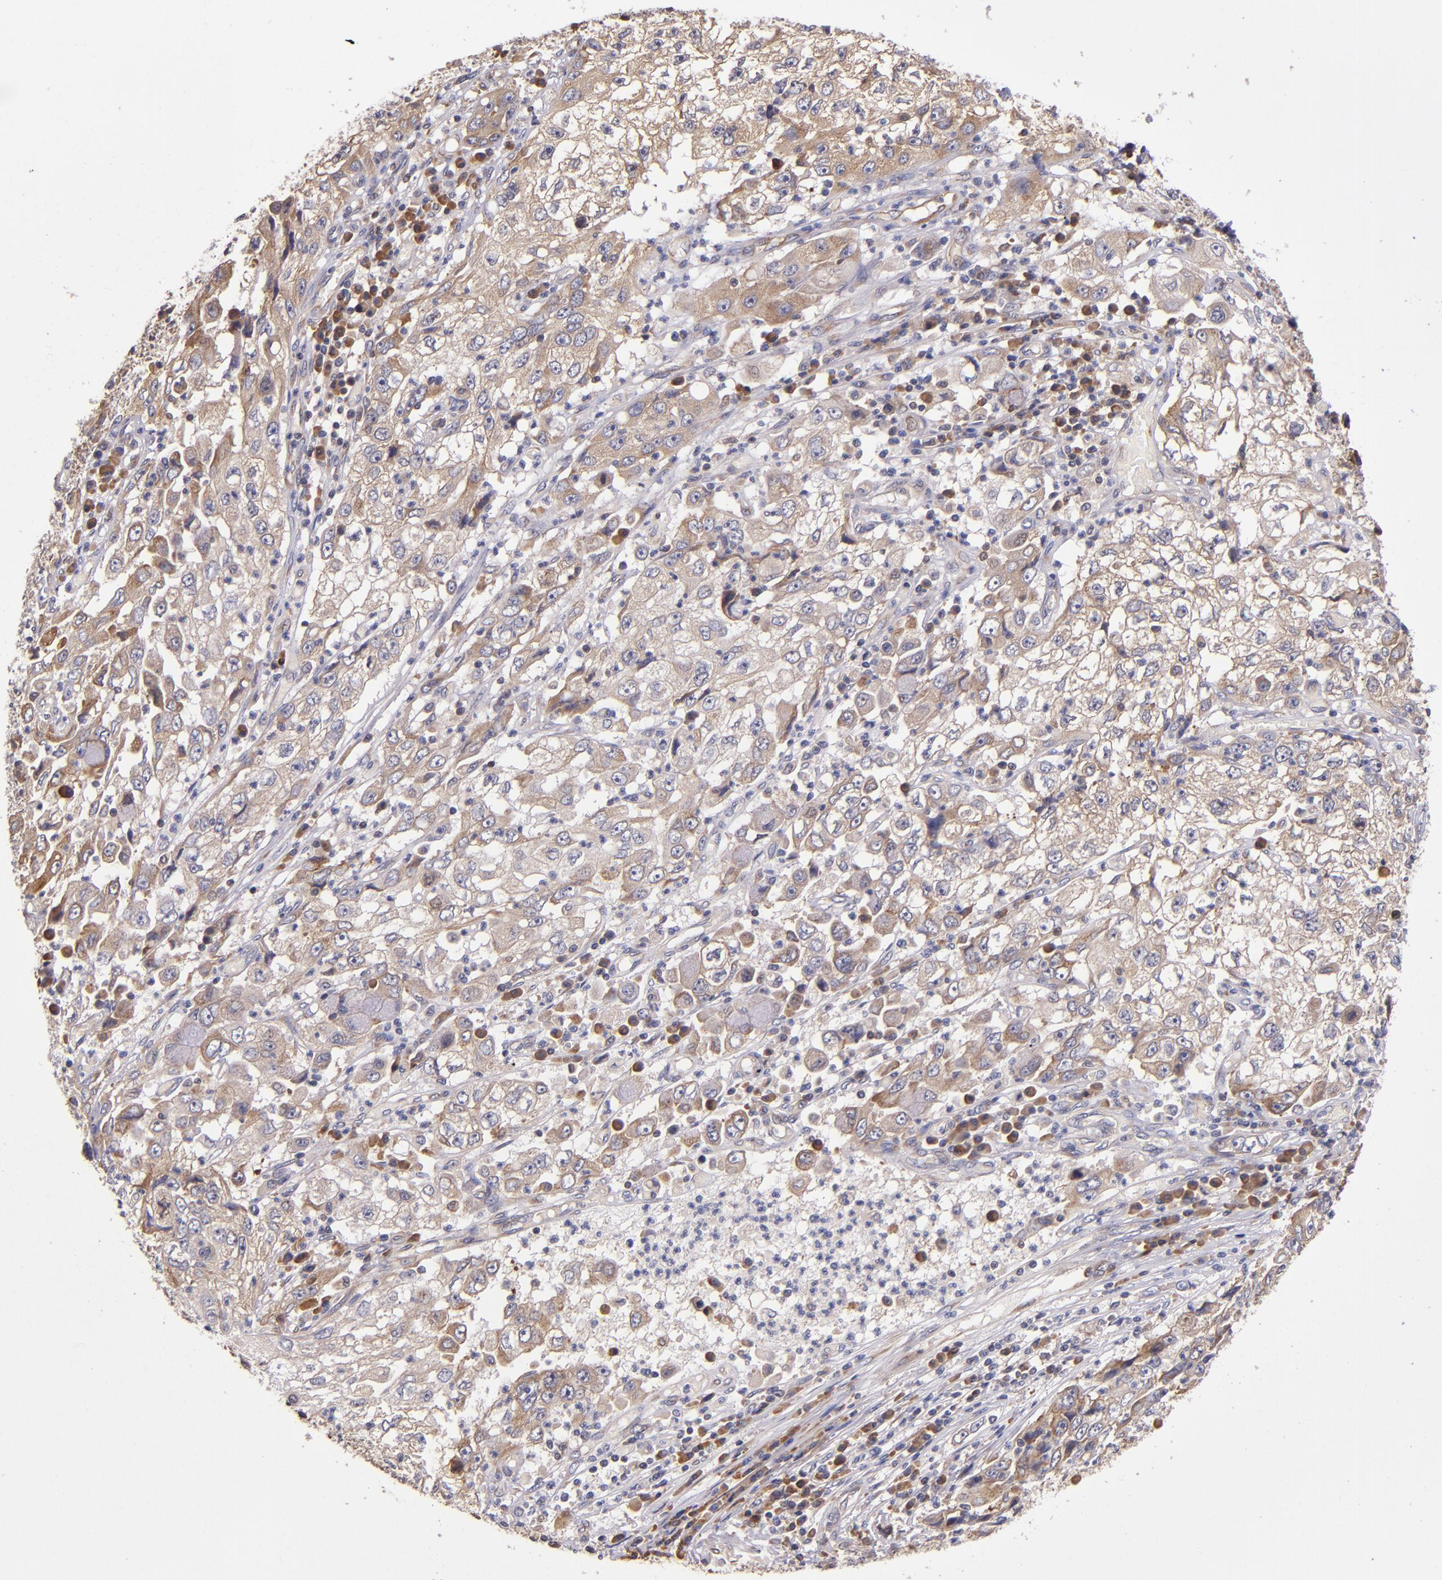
{"staining": {"intensity": "moderate", "quantity": ">75%", "location": "cytoplasmic/membranous"}, "tissue": "cervical cancer", "cell_type": "Tumor cells", "image_type": "cancer", "snomed": [{"axis": "morphology", "description": "Squamous cell carcinoma, NOS"}, {"axis": "topography", "description": "Cervix"}], "caption": "The image shows staining of cervical squamous cell carcinoma, revealing moderate cytoplasmic/membranous protein positivity (brown color) within tumor cells.", "gene": "EIF4ENIF1", "patient": {"sex": "female", "age": 36}}